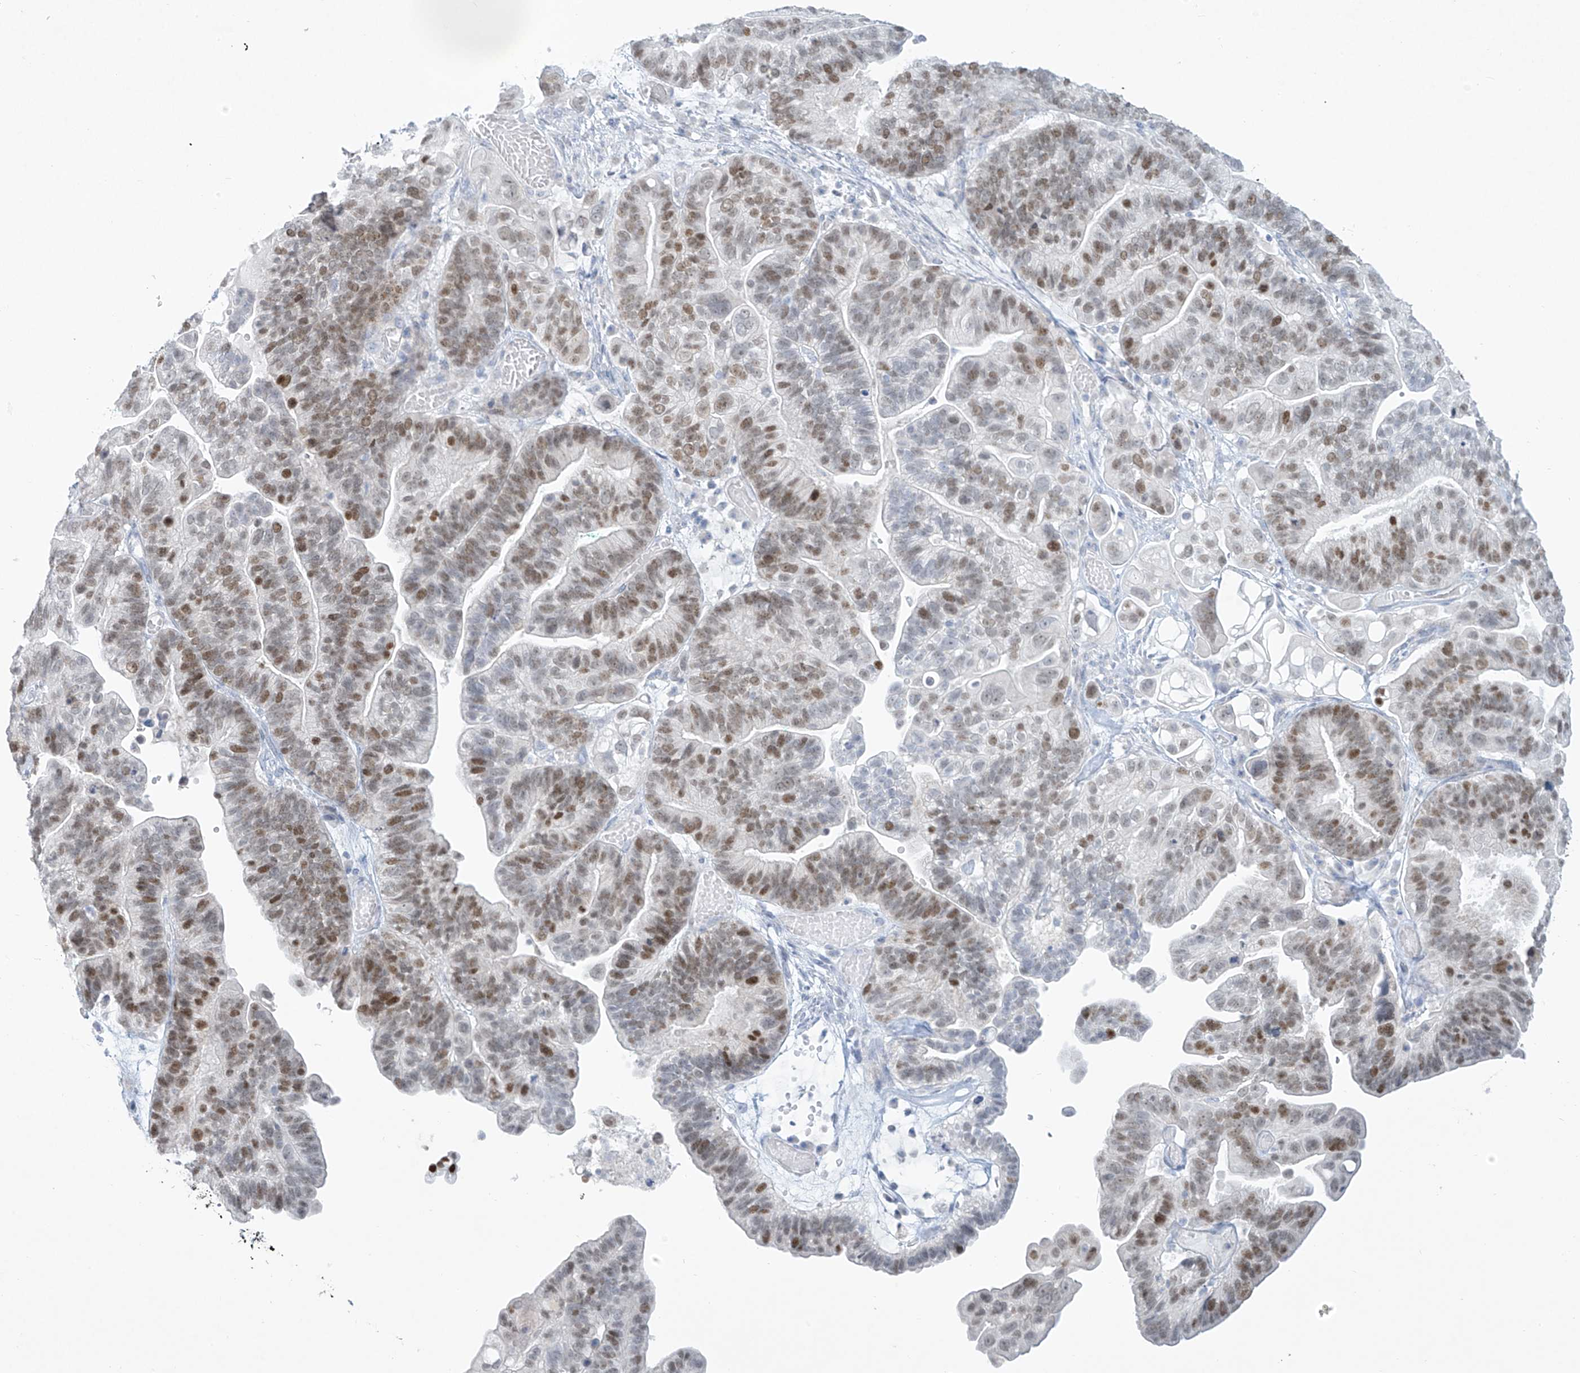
{"staining": {"intensity": "moderate", "quantity": "25%-75%", "location": "nuclear"}, "tissue": "ovarian cancer", "cell_type": "Tumor cells", "image_type": "cancer", "snomed": [{"axis": "morphology", "description": "Cystadenocarcinoma, serous, NOS"}, {"axis": "topography", "description": "Ovary"}], "caption": "Ovarian cancer tissue exhibits moderate nuclear positivity in about 25%-75% of tumor cells, visualized by immunohistochemistry.", "gene": "PAX6", "patient": {"sex": "female", "age": 56}}